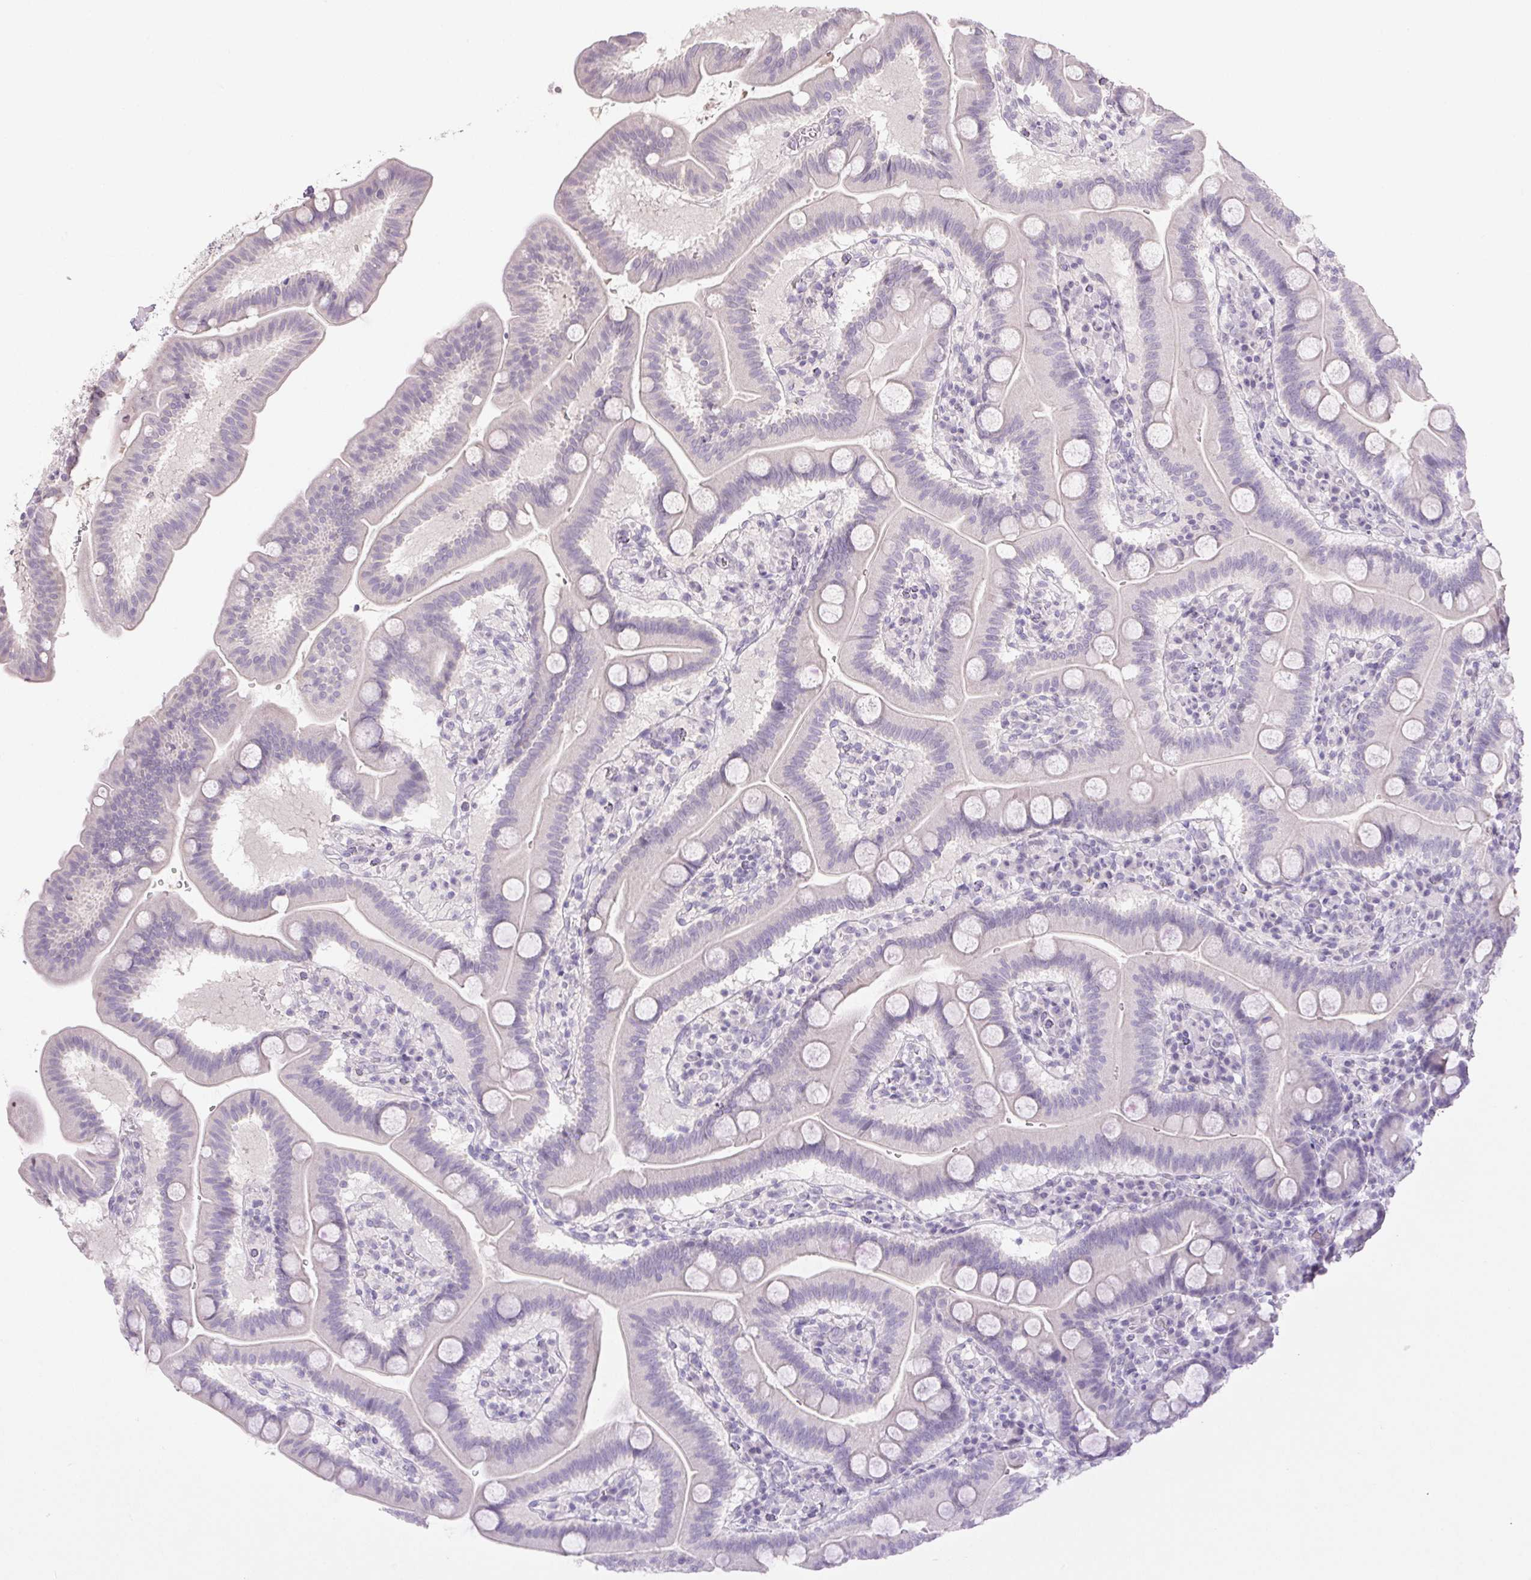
{"staining": {"intensity": "negative", "quantity": "none", "location": "none"}, "tissue": "duodenum", "cell_type": "Glandular cells", "image_type": "normal", "snomed": [{"axis": "morphology", "description": "Normal tissue, NOS"}, {"axis": "topography", "description": "Pancreas"}, {"axis": "topography", "description": "Duodenum"}], "caption": "This is a image of immunohistochemistry staining of normal duodenum, which shows no positivity in glandular cells. Nuclei are stained in blue.", "gene": "PI3", "patient": {"sex": "male", "age": 59}}